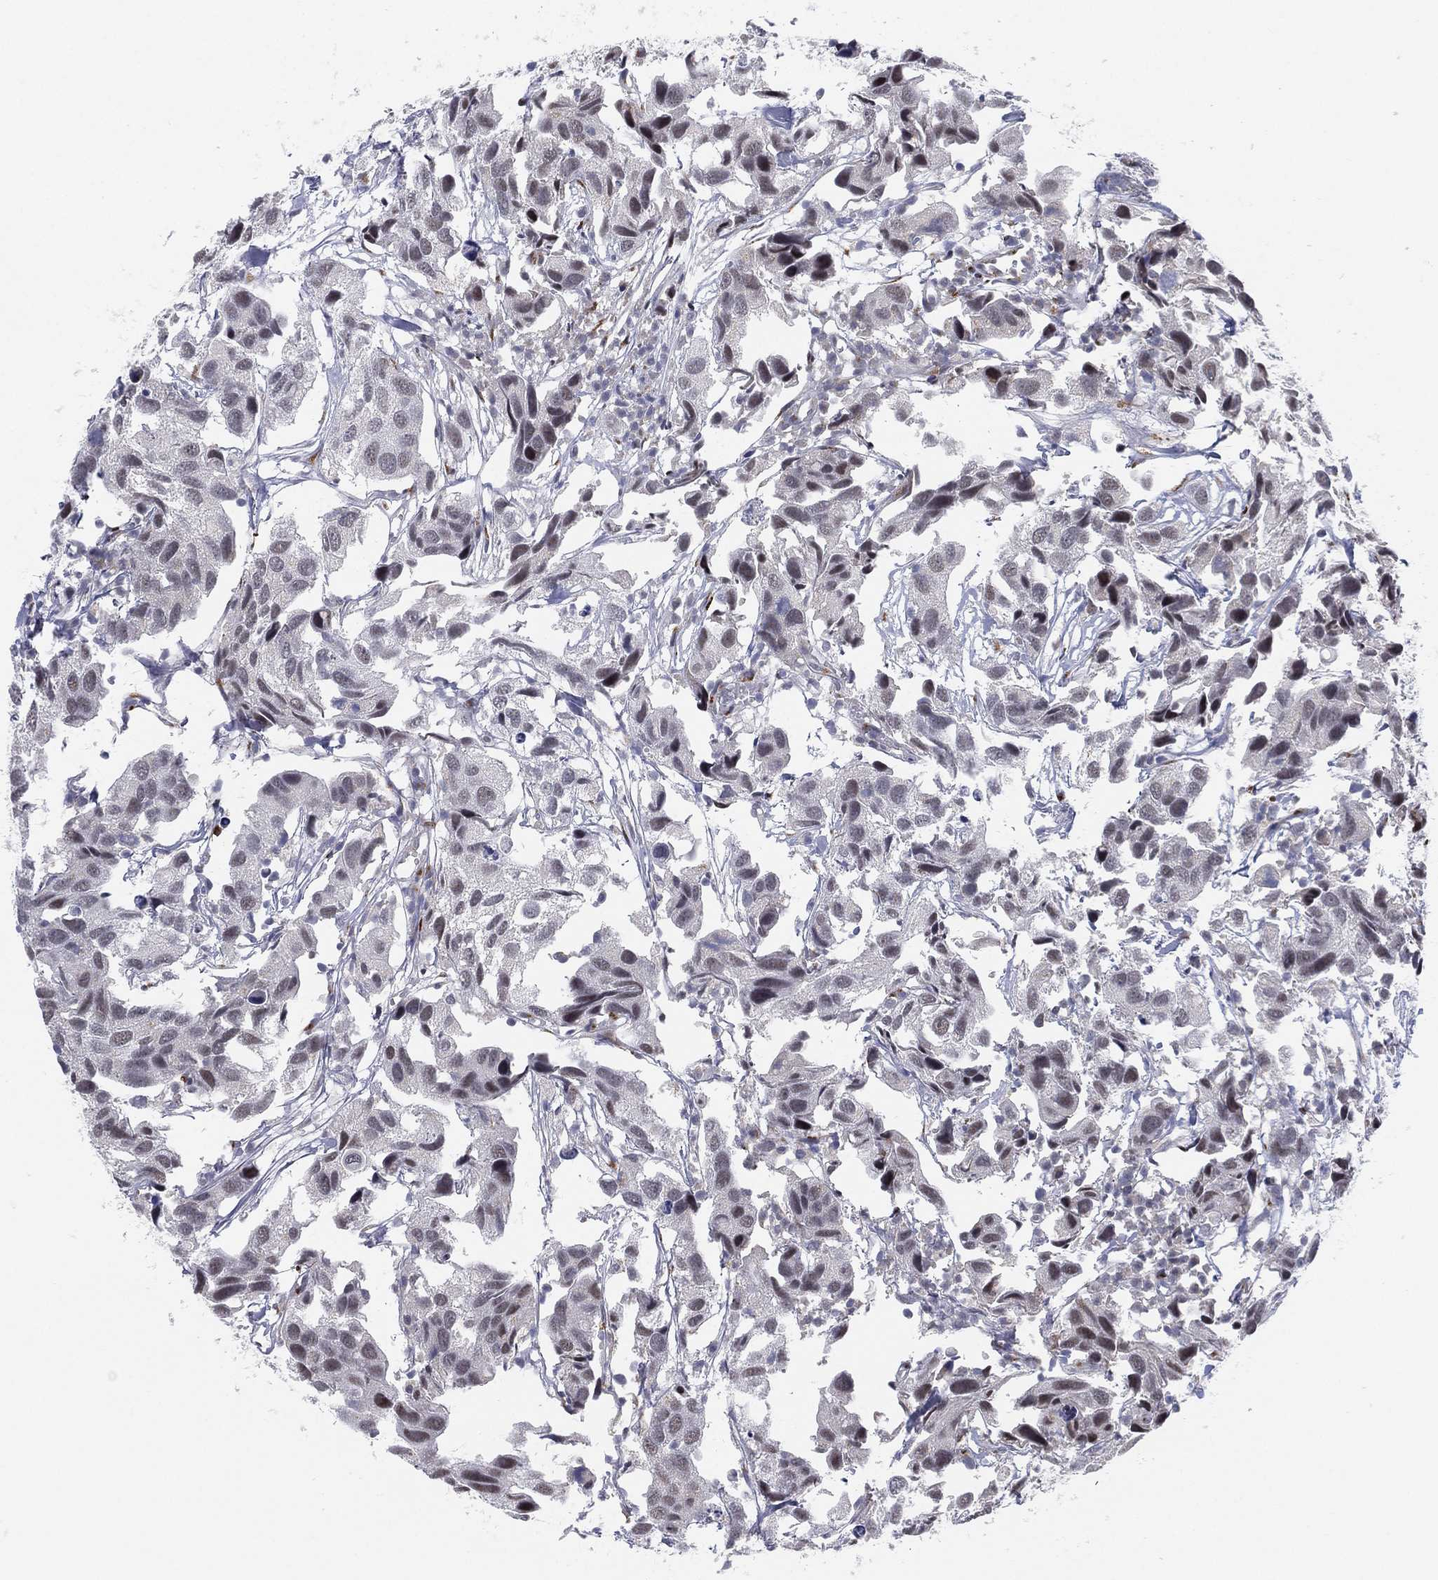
{"staining": {"intensity": "negative", "quantity": "none", "location": "none"}, "tissue": "urothelial cancer", "cell_type": "Tumor cells", "image_type": "cancer", "snomed": [{"axis": "morphology", "description": "Urothelial carcinoma, High grade"}, {"axis": "topography", "description": "Urinary bladder"}], "caption": "Immunohistochemical staining of urothelial cancer demonstrates no significant staining in tumor cells.", "gene": "CD177", "patient": {"sex": "male", "age": 79}}